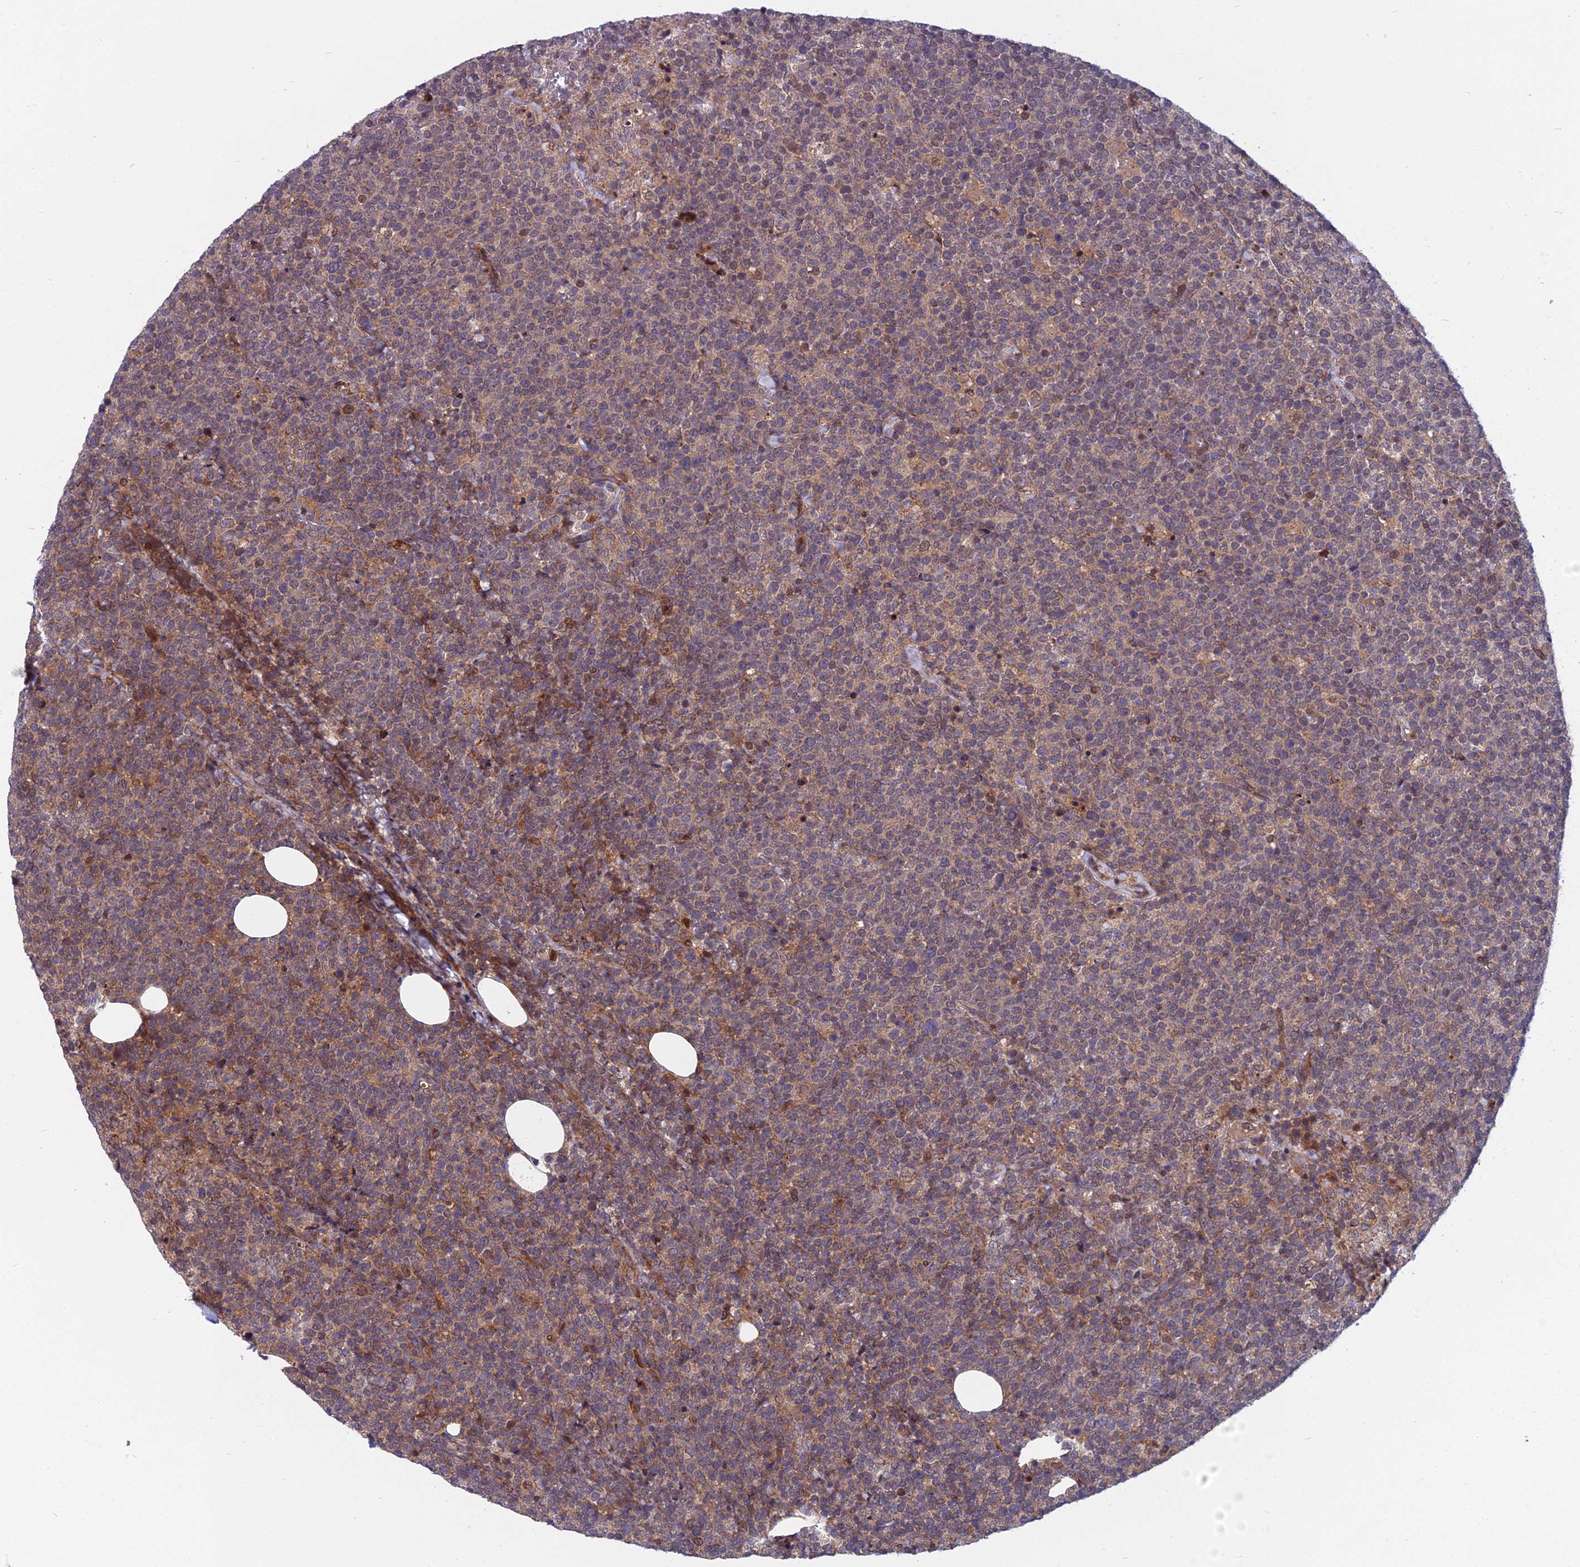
{"staining": {"intensity": "weak", "quantity": "<25%", "location": "cytoplasmic/membranous"}, "tissue": "lymphoma", "cell_type": "Tumor cells", "image_type": "cancer", "snomed": [{"axis": "morphology", "description": "Malignant lymphoma, non-Hodgkin's type, High grade"}, {"axis": "topography", "description": "Lymph node"}], "caption": "High magnification brightfield microscopy of lymphoma stained with DAB (3,3'-diaminobenzidine) (brown) and counterstained with hematoxylin (blue): tumor cells show no significant positivity.", "gene": "COMMD2", "patient": {"sex": "male", "age": 61}}